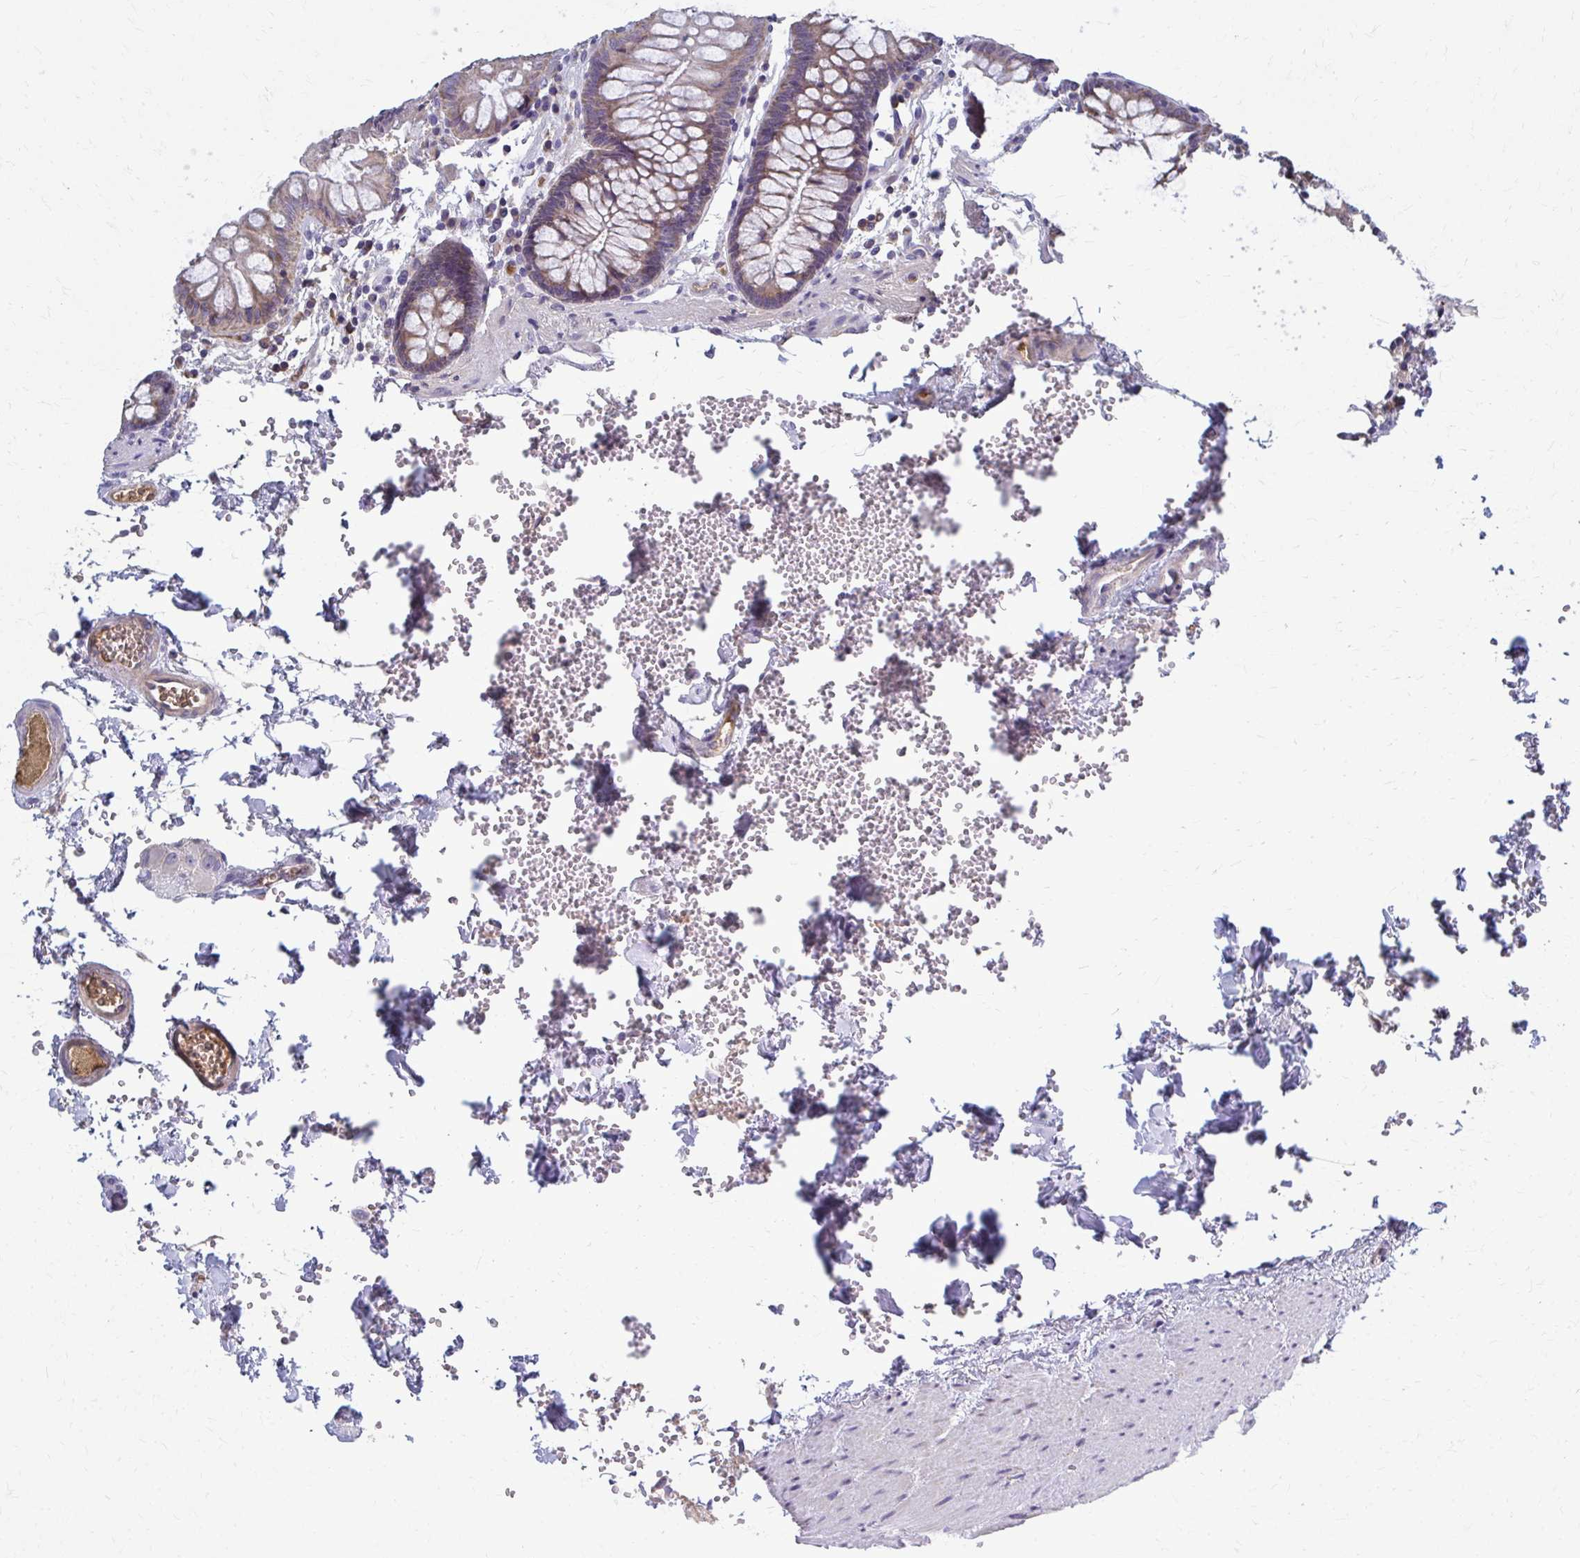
{"staining": {"intensity": "weak", "quantity": "25%-75%", "location": "cytoplasmic/membranous"}, "tissue": "colon", "cell_type": "Endothelial cells", "image_type": "normal", "snomed": [{"axis": "morphology", "description": "Normal tissue, NOS"}, {"axis": "topography", "description": "Colon"}], "caption": "Protein expression analysis of unremarkable colon shows weak cytoplasmic/membranous expression in about 25%-75% of endothelial cells. The staining was performed using DAB (3,3'-diaminobenzidine), with brown indicating positive protein expression. Nuclei are stained blue with hematoxylin.", "gene": "MCRIP2", "patient": {"sex": "male", "age": 84}}